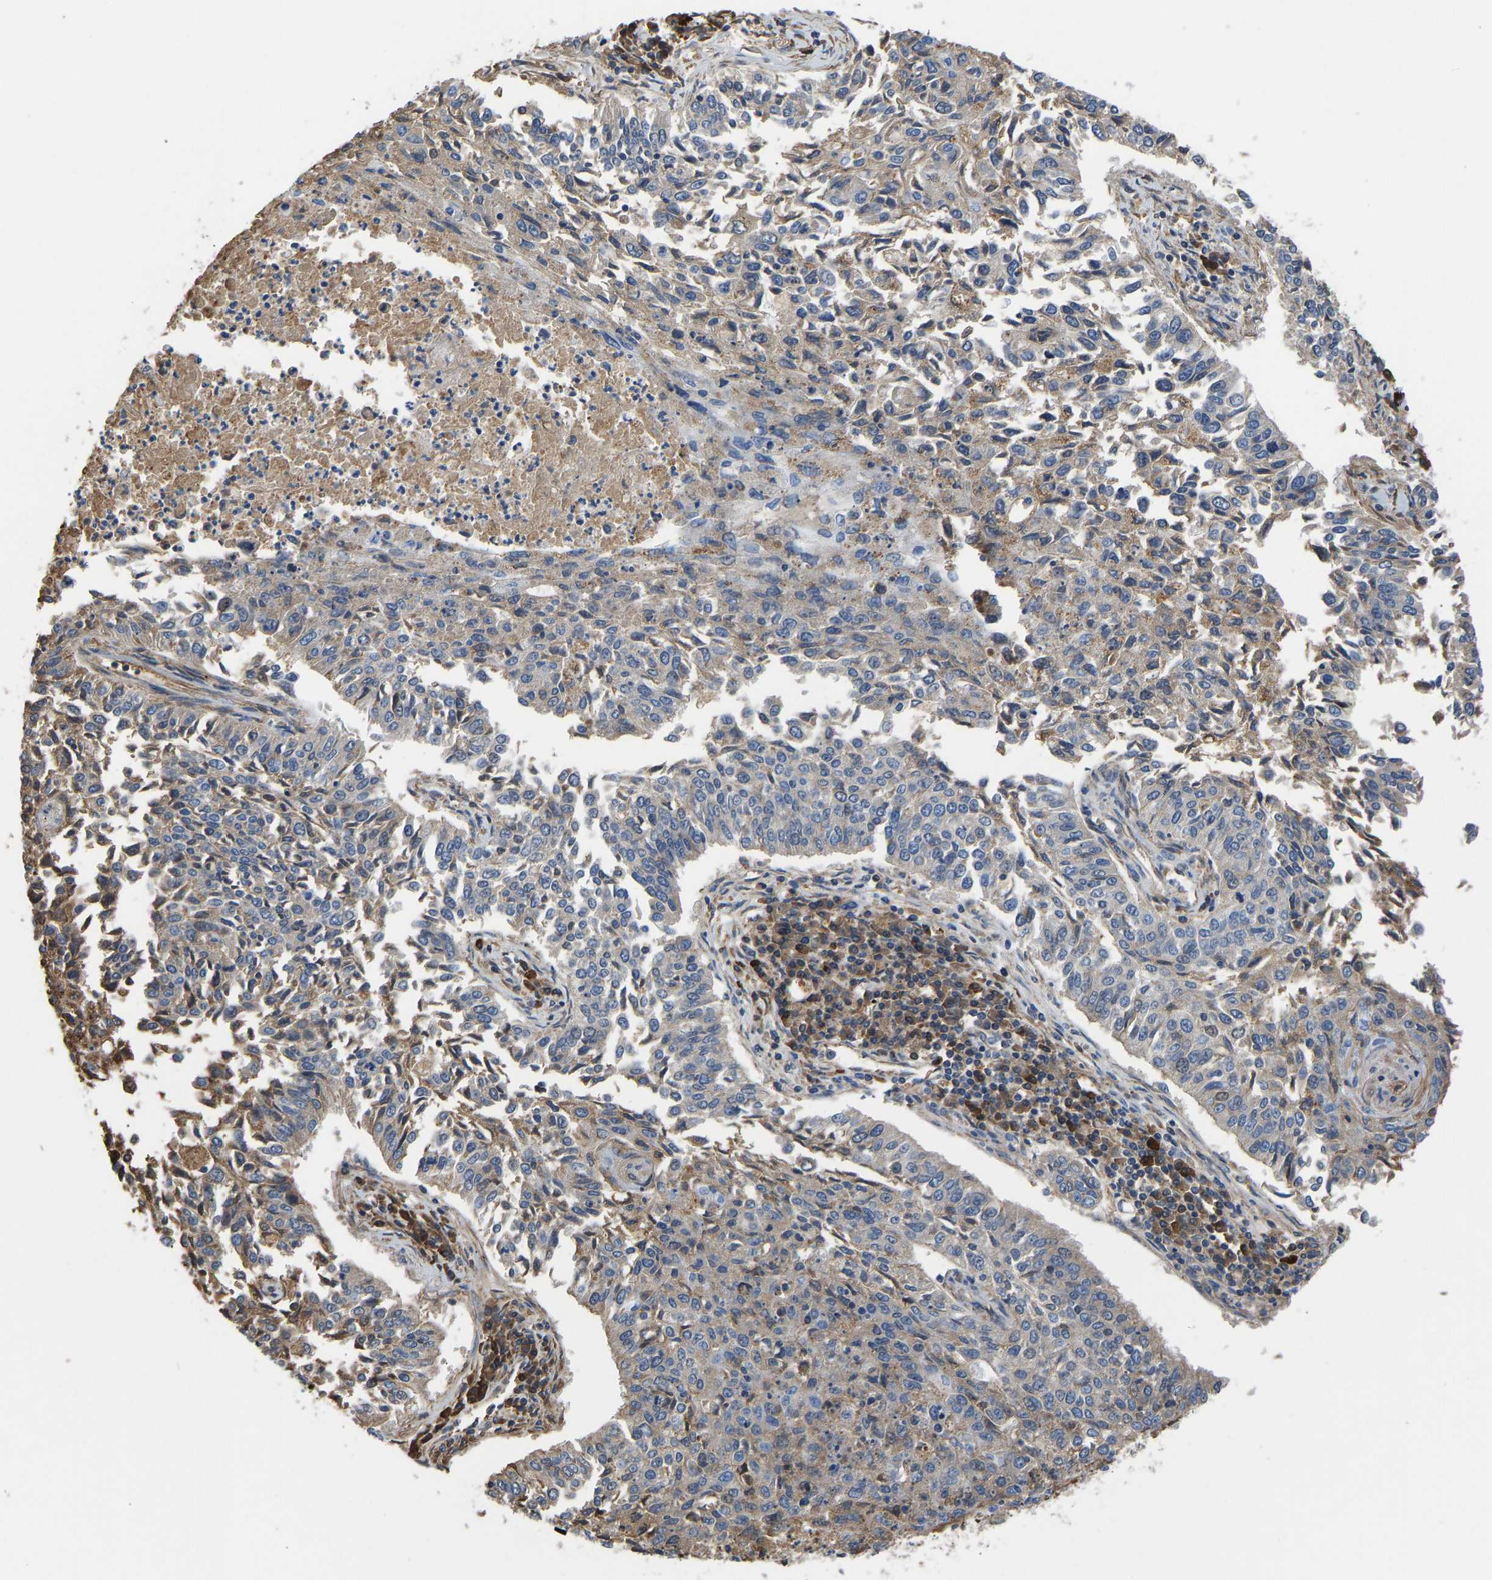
{"staining": {"intensity": "weak", "quantity": "25%-75%", "location": "cytoplasmic/membranous"}, "tissue": "lung cancer", "cell_type": "Tumor cells", "image_type": "cancer", "snomed": [{"axis": "morphology", "description": "Normal tissue, NOS"}, {"axis": "morphology", "description": "Squamous cell carcinoma, NOS"}, {"axis": "topography", "description": "Cartilage tissue"}, {"axis": "topography", "description": "Bronchus"}, {"axis": "topography", "description": "Lung"}], "caption": "Lung cancer was stained to show a protein in brown. There is low levels of weak cytoplasmic/membranous positivity in approximately 25%-75% of tumor cells.", "gene": "HSPG2", "patient": {"sex": "female", "age": 49}}